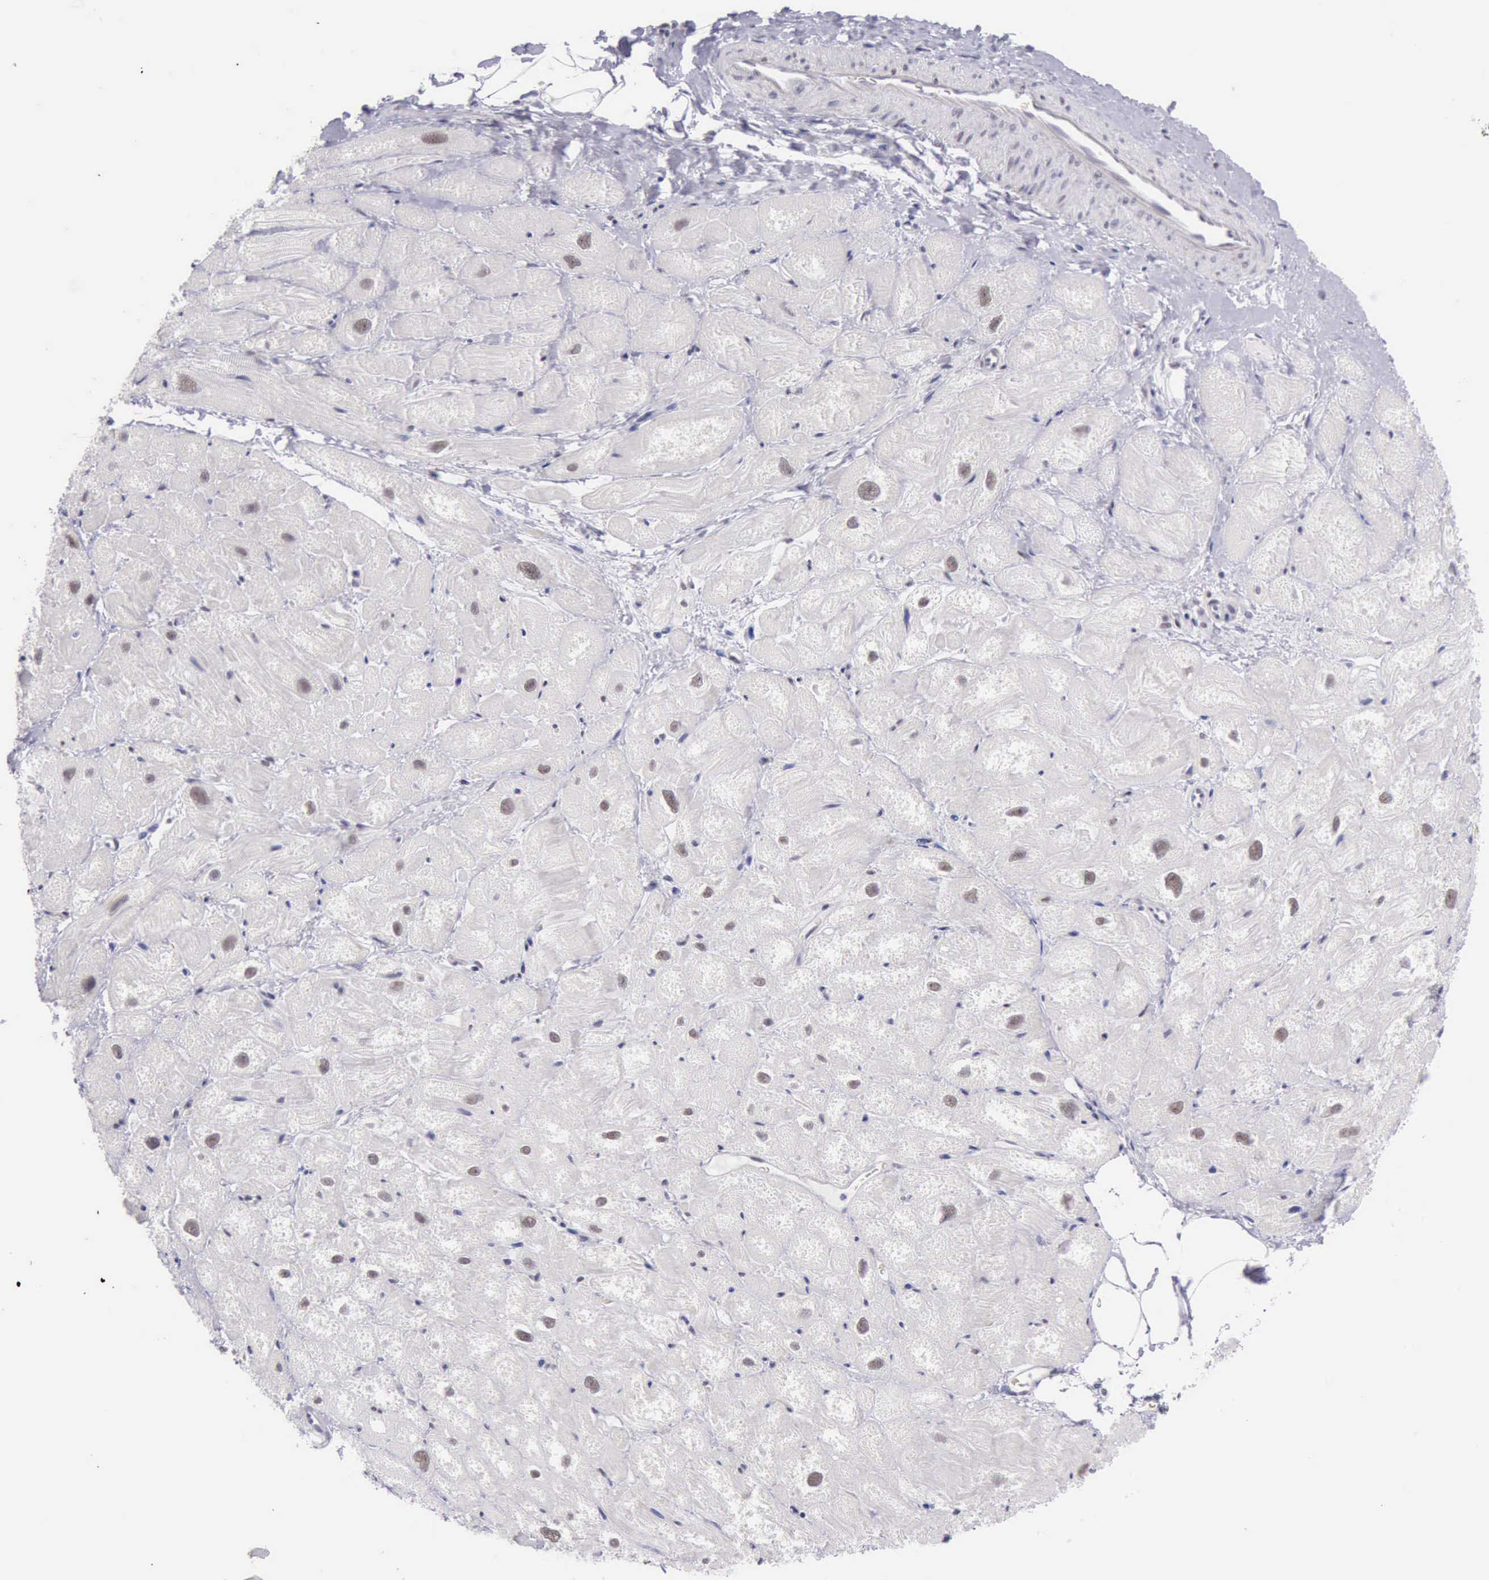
{"staining": {"intensity": "weak", "quantity": "25%-75%", "location": "nuclear"}, "tissue": "heart muscle", "cell_type": "Cardiomyocytes", "image_type": "normal", "snomed": [{"axis": "morphology", "description": "Normal tissue, NOS"}, {"axis": "topography", "description": "Heart"}], "caption": "High-magnification brightfield microscopy of normal heart muscle stained with DAB (3,3'-diaminobenzidine) (brown) and counterstained with hematoxylin (blue). cardiomyocytes exhibit weak nuclear positivity is present in approximately25%-75% of cells.", "gene": "EP300", "patient": {"sex": "male", "age": 49}}